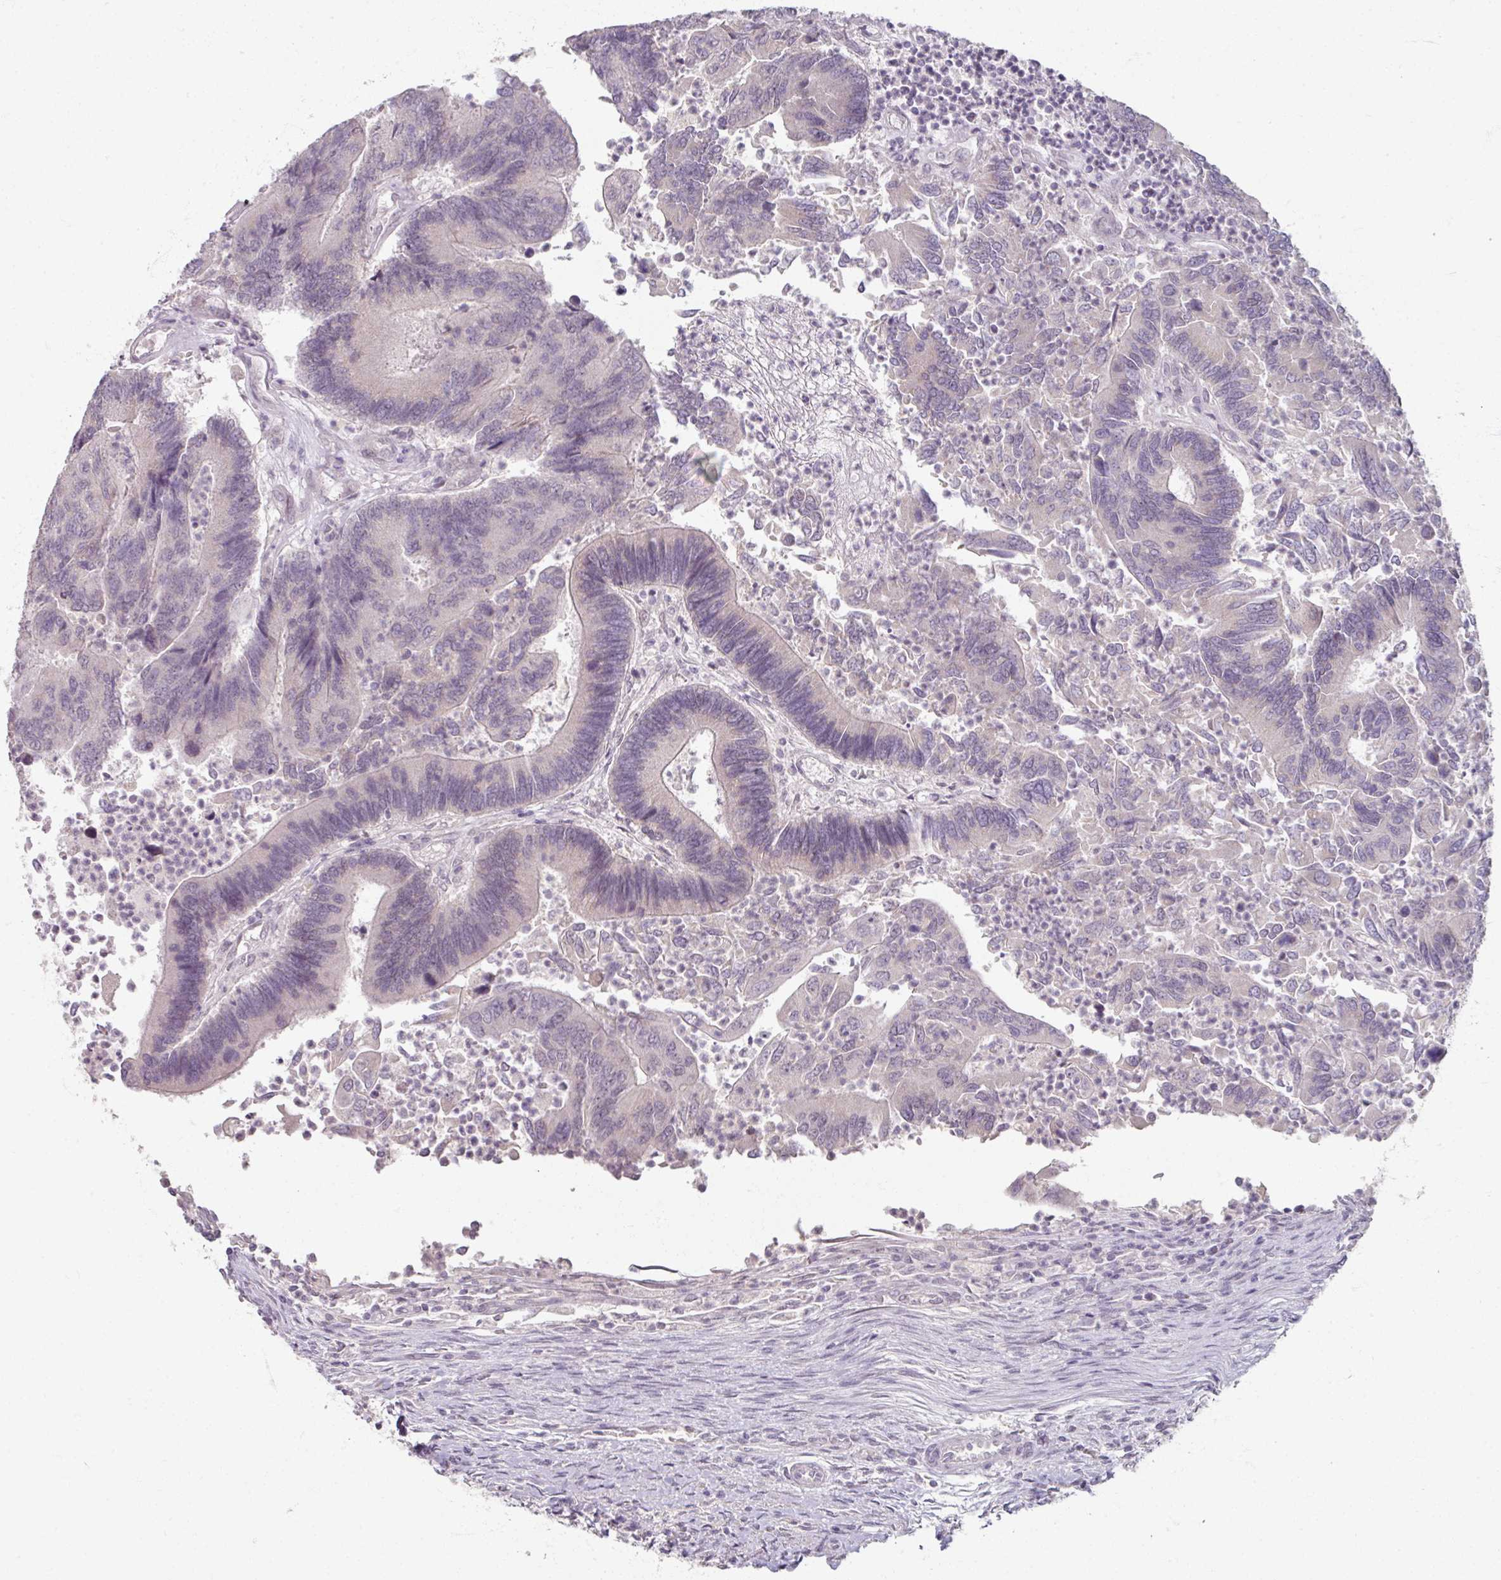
{"staining": {"intensity": "negative", "quantity": "none", "location": "none"}, "tissue": "colorectal cancer", "cell_type": "Tumor cells", "image_type": "cancer", "snomed": [{"axis": "morphology", "description": "Adenocarcinoma, NOS"}, {"axis": "topography", "description": "Colon"}], "caption": "IHC histopathology image of neoplastic tissue: human colorectal cancer (adenocarcinoma) stained with DAB displays no significant protein staining in tumor cells.", "gene": "SOX11", "patient": {"sex": "female", "age": 67}}